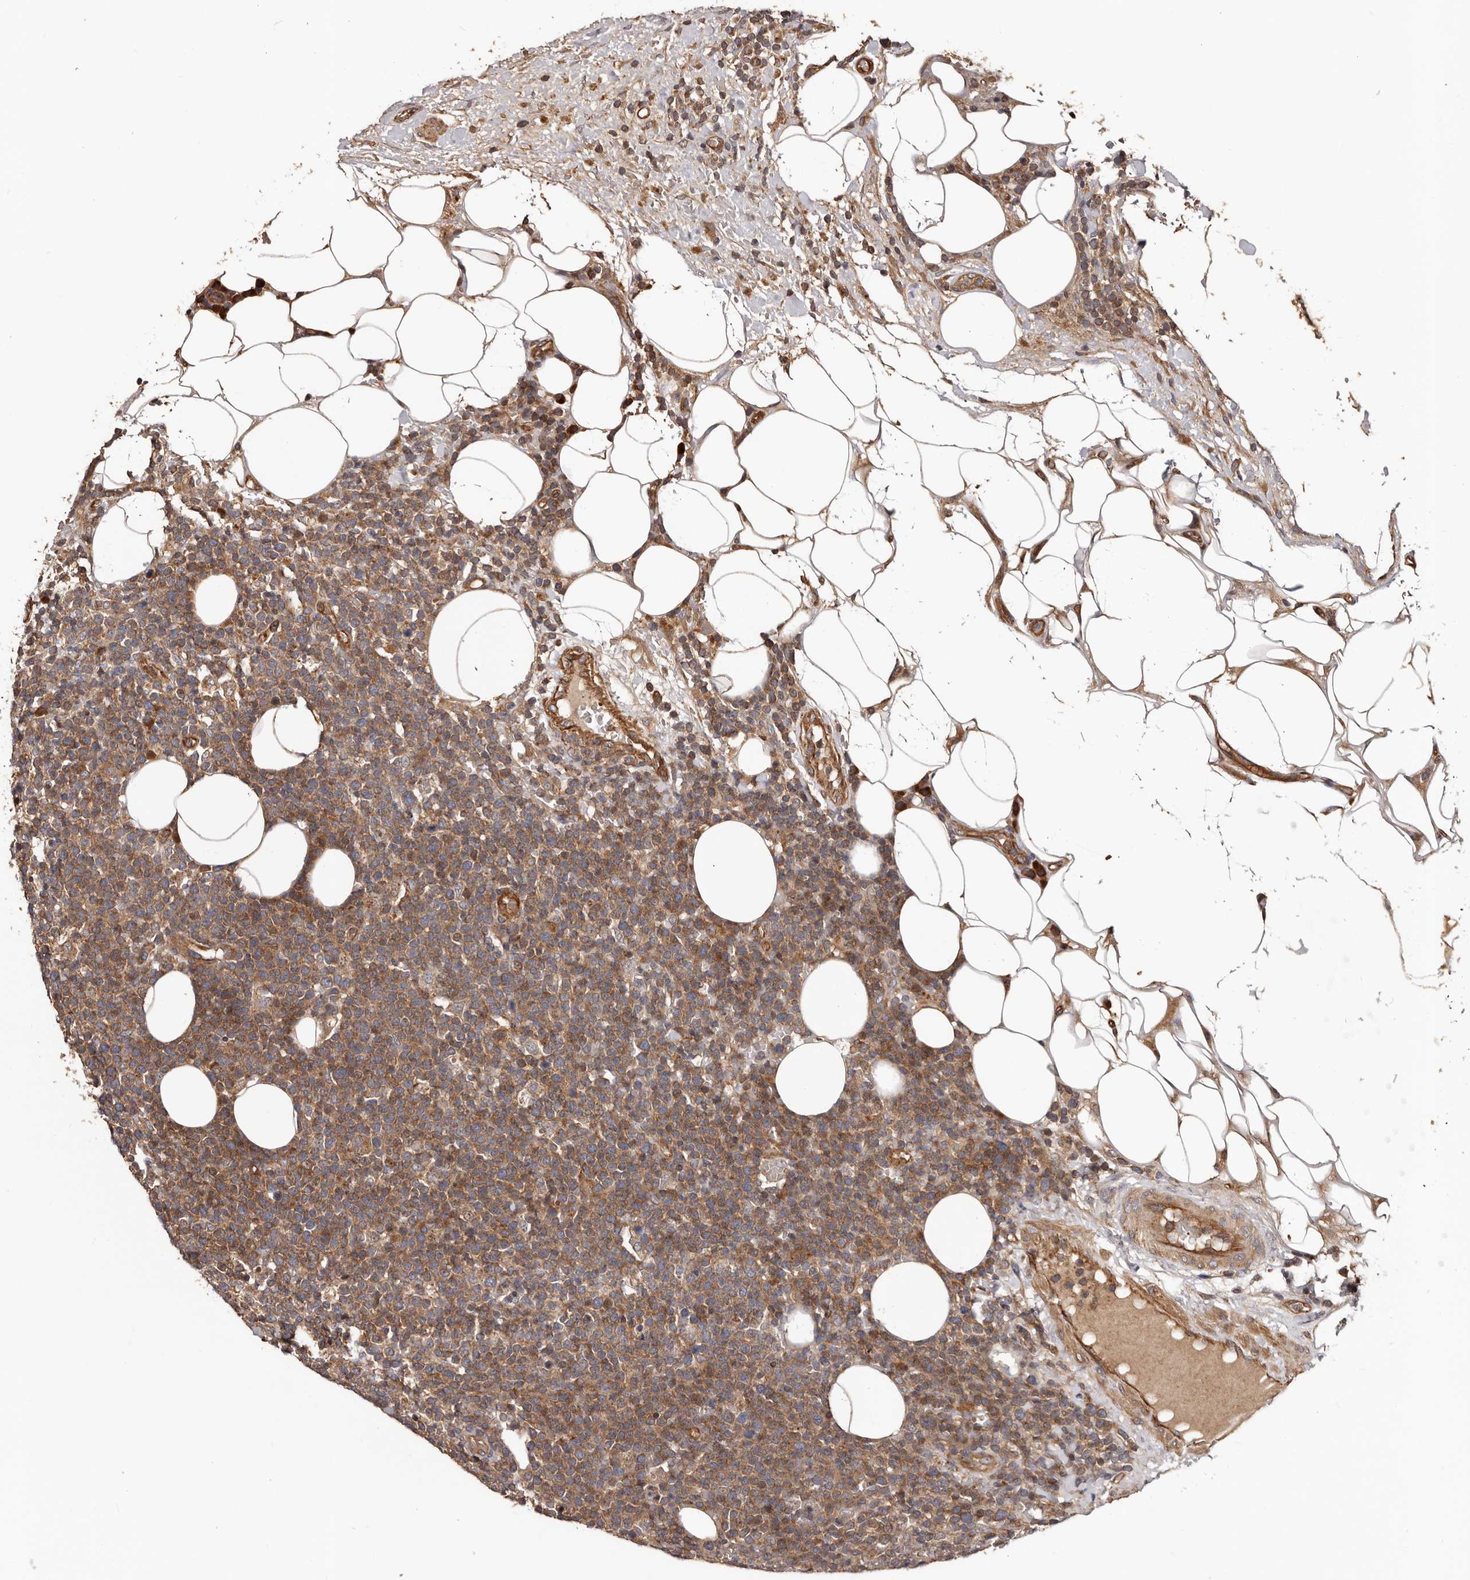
{"staining": {"intensity": "moderate", "quantity": ">75%", "location": "cytoplasmic/membranous"}, "tissue": "lymphoma", "cell_type": "Tumor cells", "image_type": "cancer", "snomed": [{"axis": "morphology", "description": "Malignant lymphoma, non-Hodgkin's type, High grade"}, {"axis": "topography", "description": "Lymph node"}], "caption": "This histopathology image displays immunohistochemistry staining of high-grade malignant lymphoma, non-Hodgkin's type, with medium moderate cytoplasmic/membranous expression in about >75% of tumor cells.", "gene": "GTPBP1", "patient": {"sex": "male", "age": 61}}